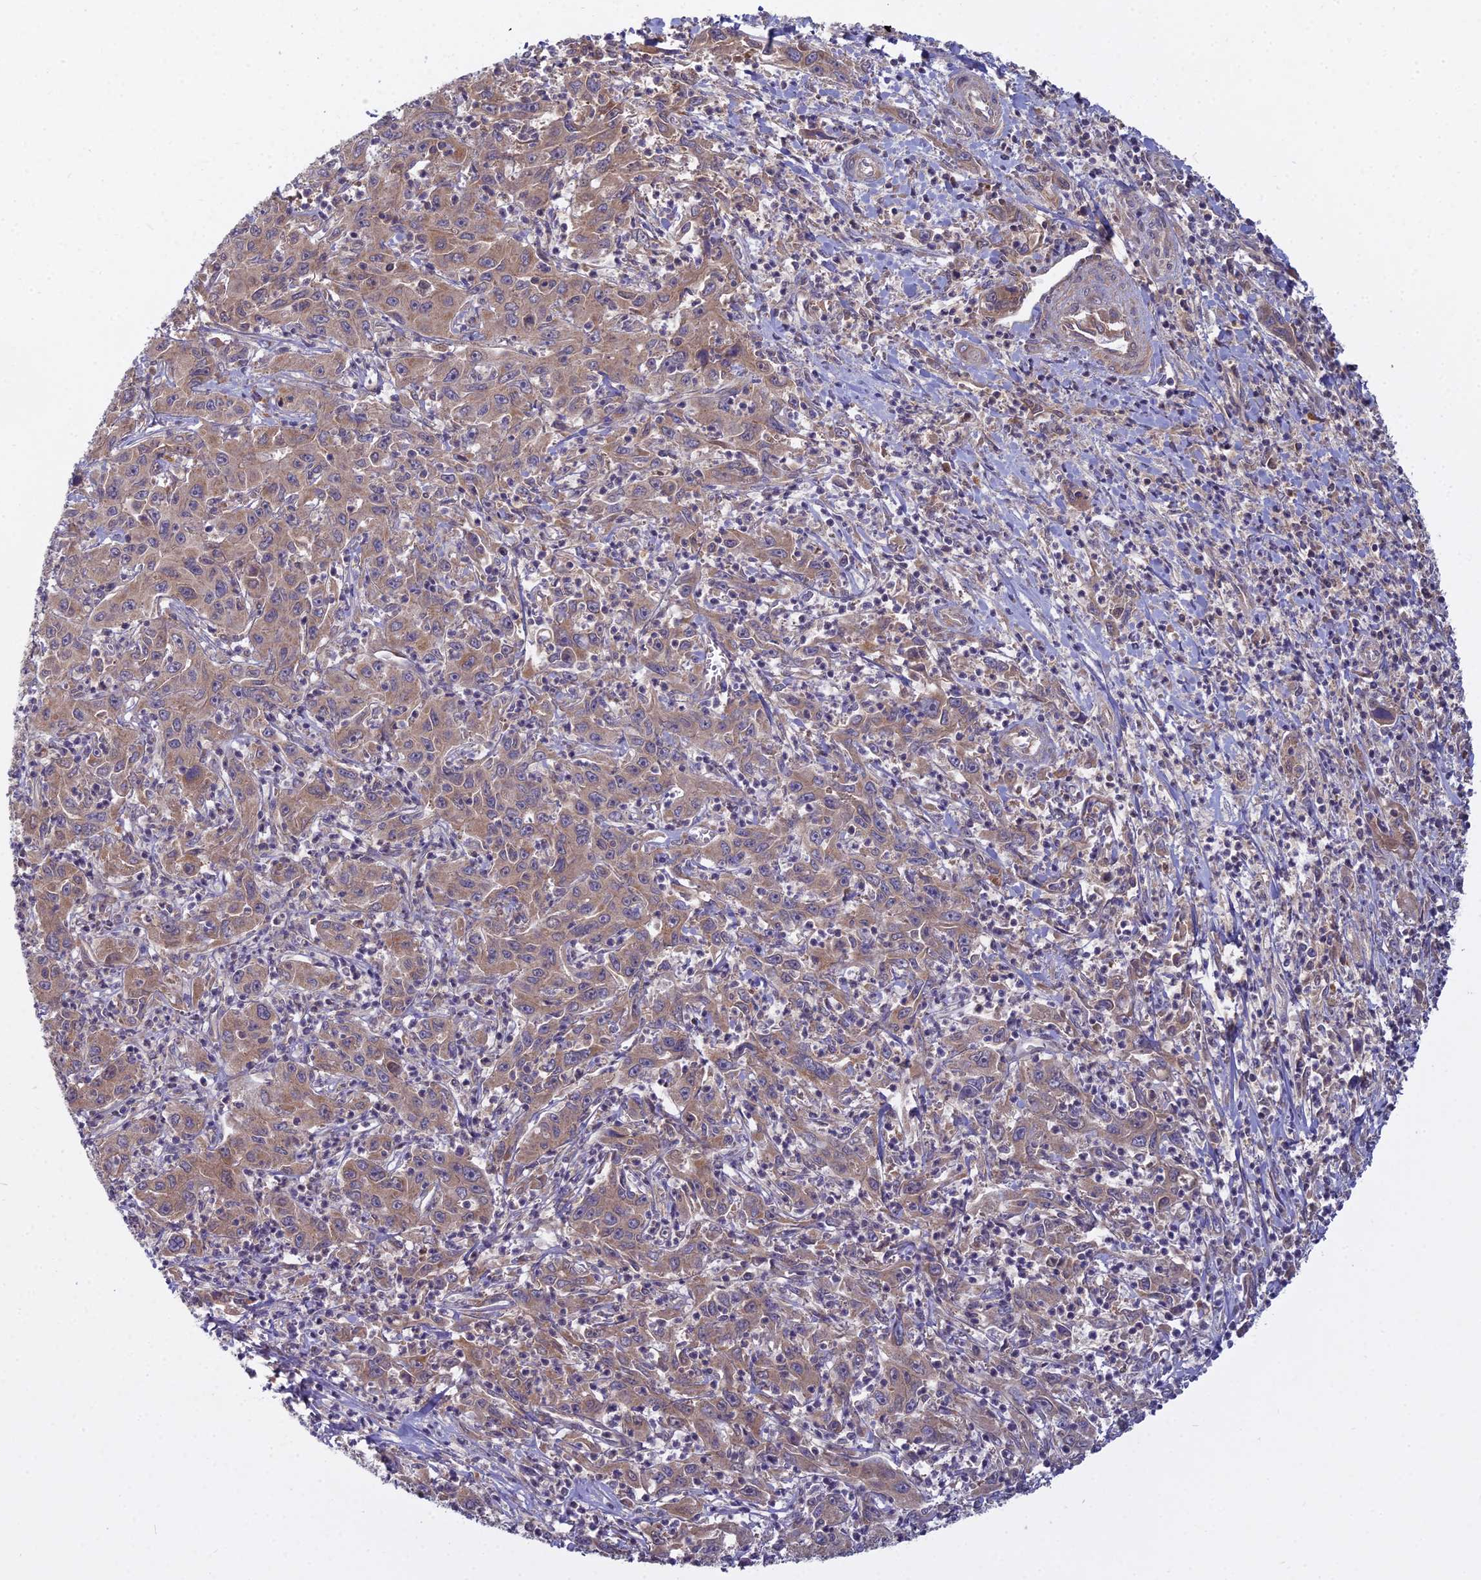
{"staining": {"intensity": "moderate", "quantity": ">75%", "location": "cytoplasmic/membranous"}, "tissue": "liver cancer", "cell_type": "Tumor cells", "image_type": "cancer", "snomed": [{"axis": "morphology", "description": "Carcinoma, Hepatocellular, NOS"}, {"axis": "topography", "description": "Liver"}], "caption": "Immunohistochemistry of human hepatocellular carcinoma (liver) demonstrates medium levels of moderate cytoplasmic/membranous staining in about >75% of tumor cells.", "gene": "CCDC167", "patient": {"sex": "male", "age": 63}}